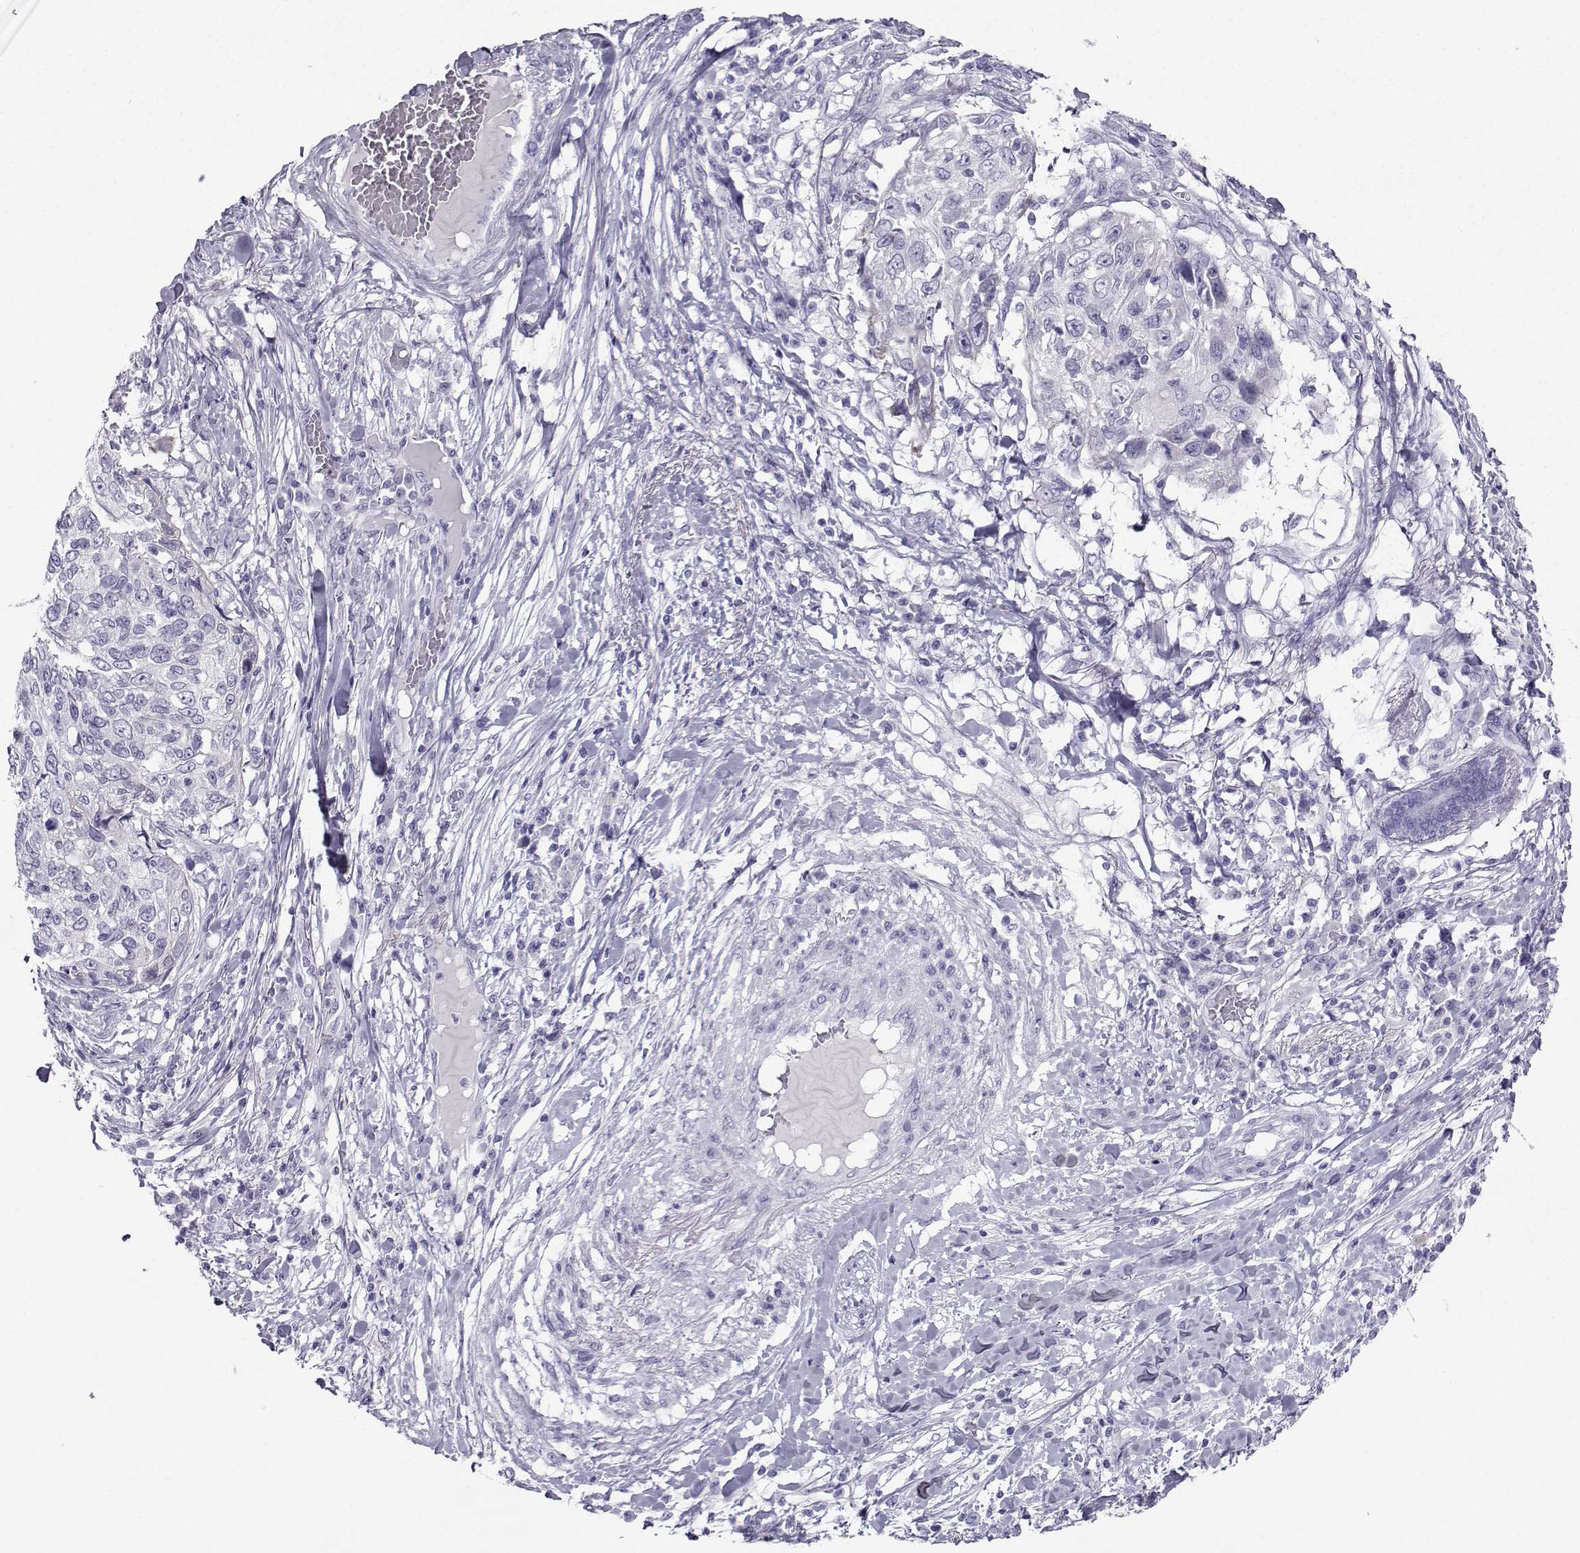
{"staining": {"intensity": "negative", "quantity": "none", "location": "none"}, "tissue": "skin cancer", "cell_type": "Tumor cells", "image_type": "cancer", "snomed": [{"axis": "morphology", "description": "Squamous cell carcinoma, NOS"}, {"axis": "topography", "description": "Skin"}], "caption": "IHC micrograph of skin cancer stained for a protein (brown), which demonstrates no staining in tumor cells.", "gene": "CRYBB1", "patient": {"sex": "male", "age": 92}}